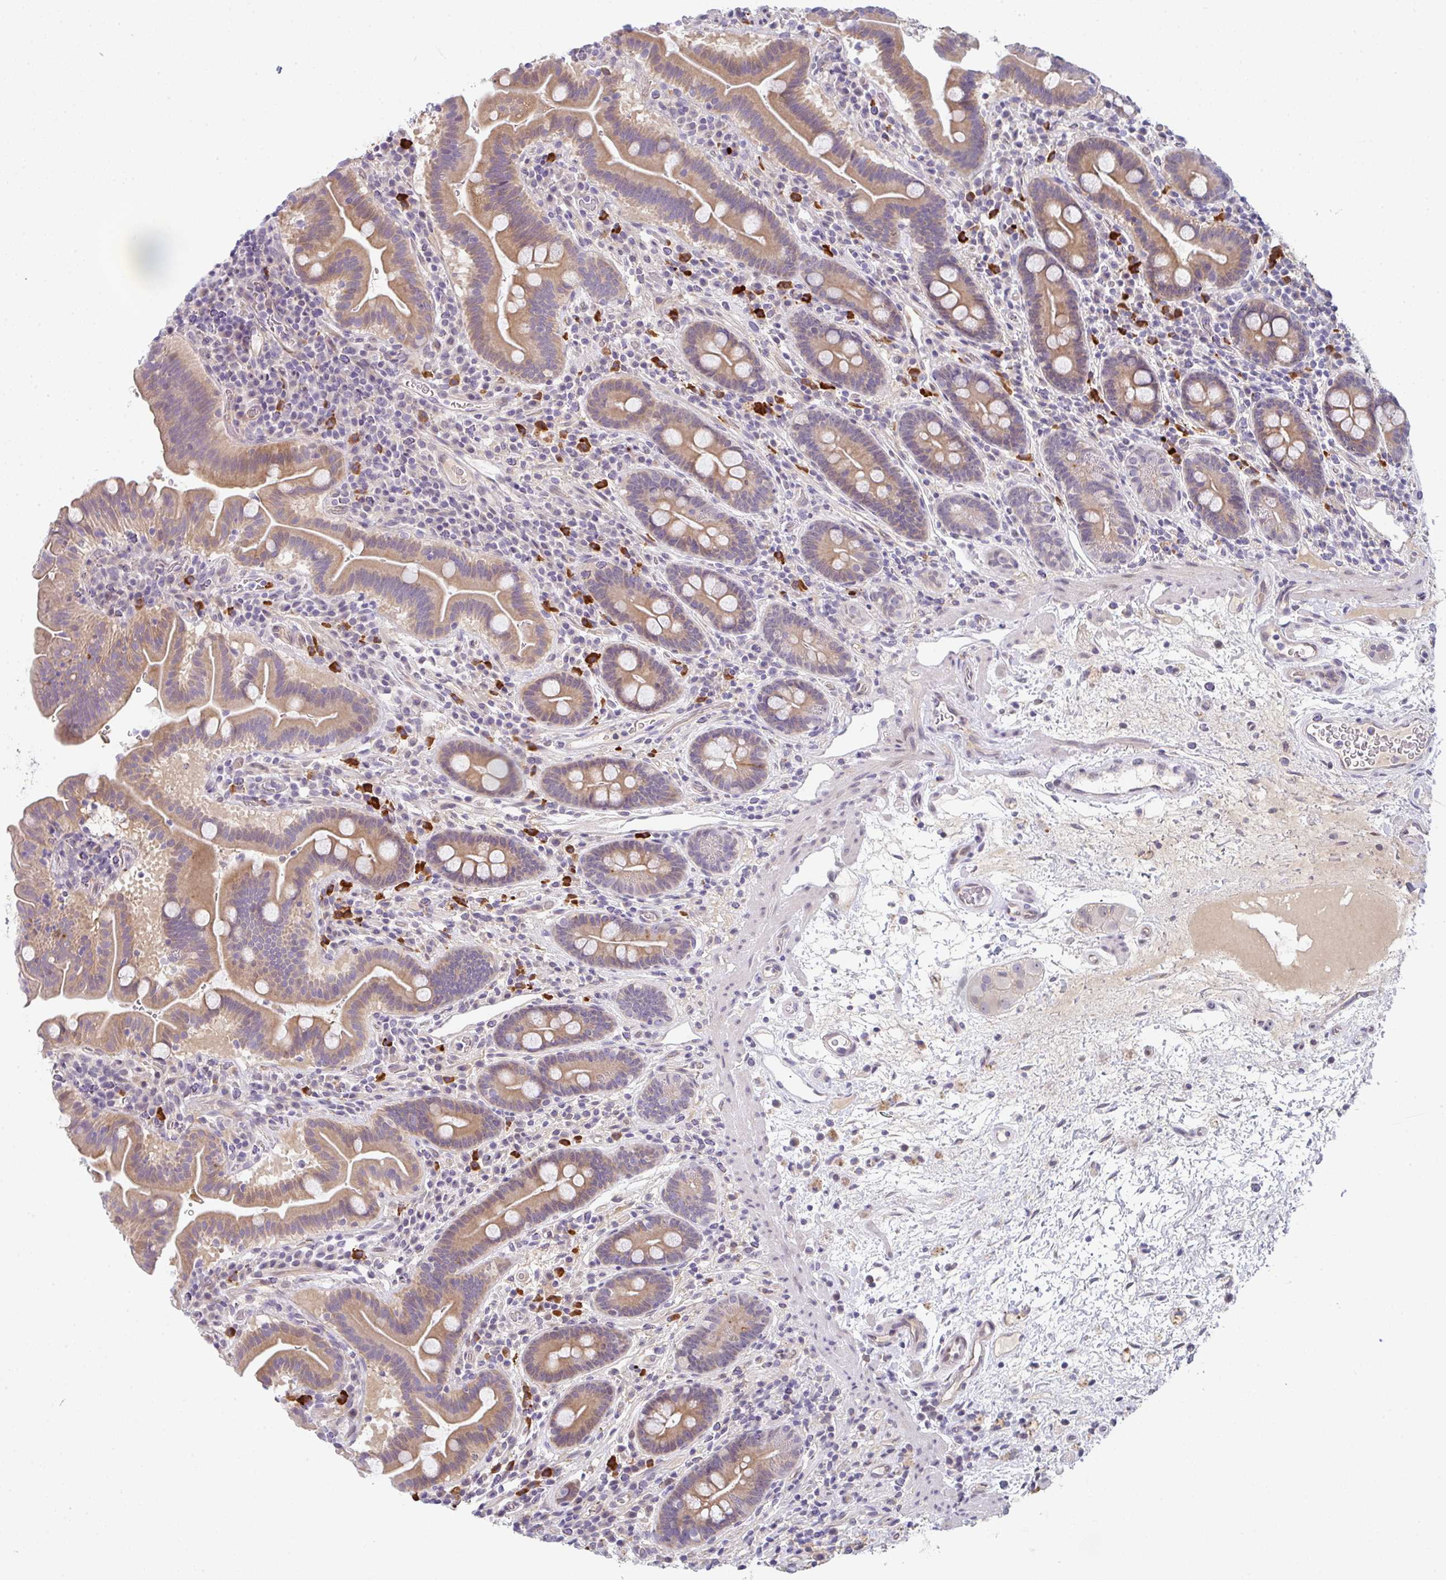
{"staining": {"intensity": "moderate", "quantity": ">75%", "location": "cytoplasmic/membranous"}, "tissue": "small intestine", "cell_type": "Glandular cells", "image_type": "normal", "snomed": [{"axis": "morphology", "description": "Normal tissue, NOS"}, {"axis": "topography", "description": "Small intestine"}], "caption": "This photomicrograph shows benign small intestine stained with IHC to label a protein in brown. The cytoplasmic/membranous of glandular cells show moderate positivity for the protein. Nuclei are counter-stained blue.", "gene": "TNFRSF10A", "patient": {"sex": "male", "age": 26}}